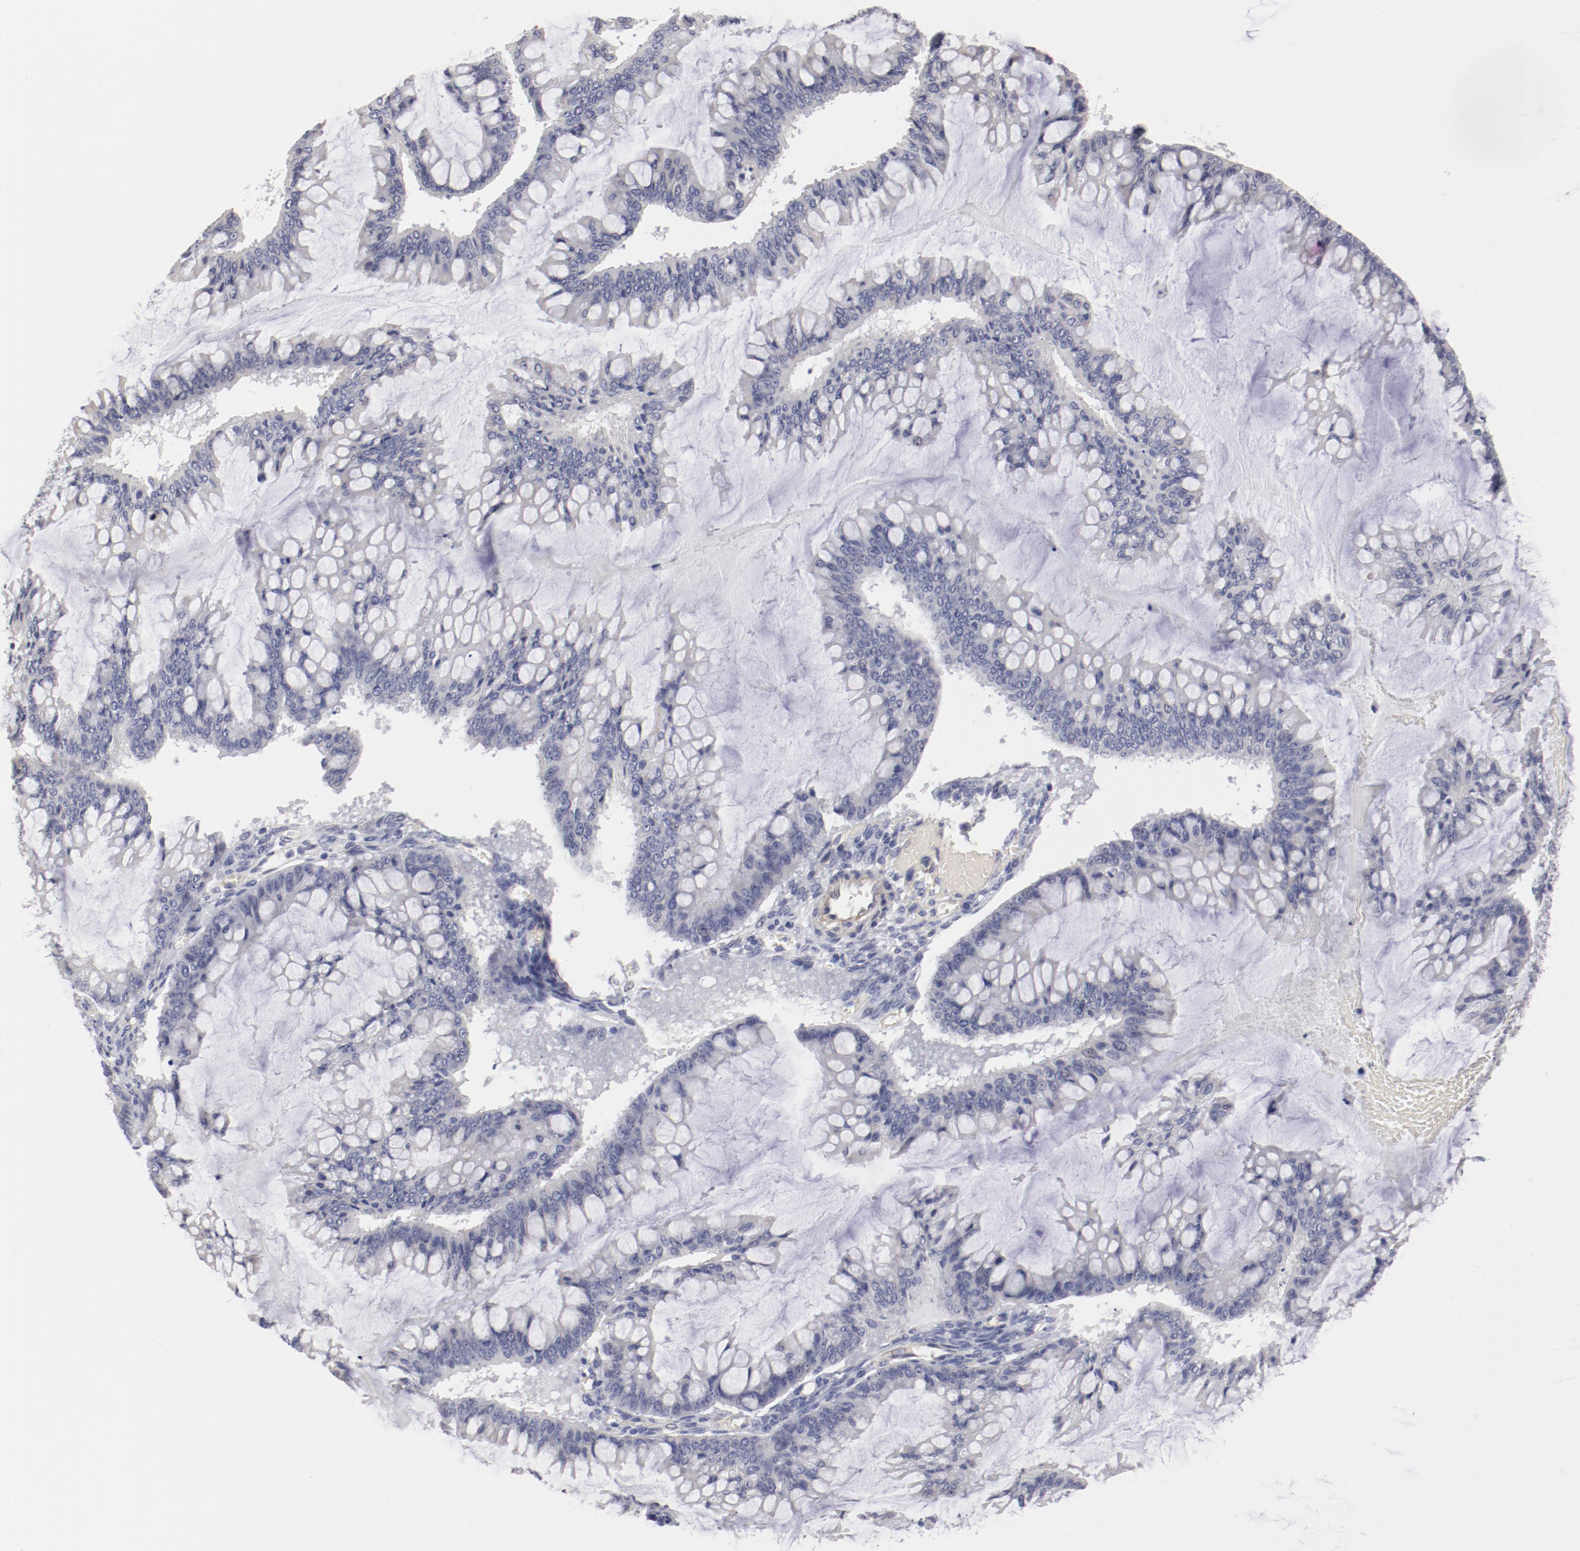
{"staining": {"intensity": "negative", "quantity": "none", "location": "none"}, "tissue": "ovarian cancer", "cell_type": "Tumor cells", "image_type": "cancer", "snomed": [{"axis": "morphology", "description": "Cystadenocarcinoma, mucinous, NOS"}, {"axis": "topography", "description": "Ovary"}], "caption": "An image of mucinous cystadenocarcinoma (ovarian) stained for a protein displays no brown staining in tumor cells.", "gene": "LAX1", "patient": {"sex": "female", "age": 73}}